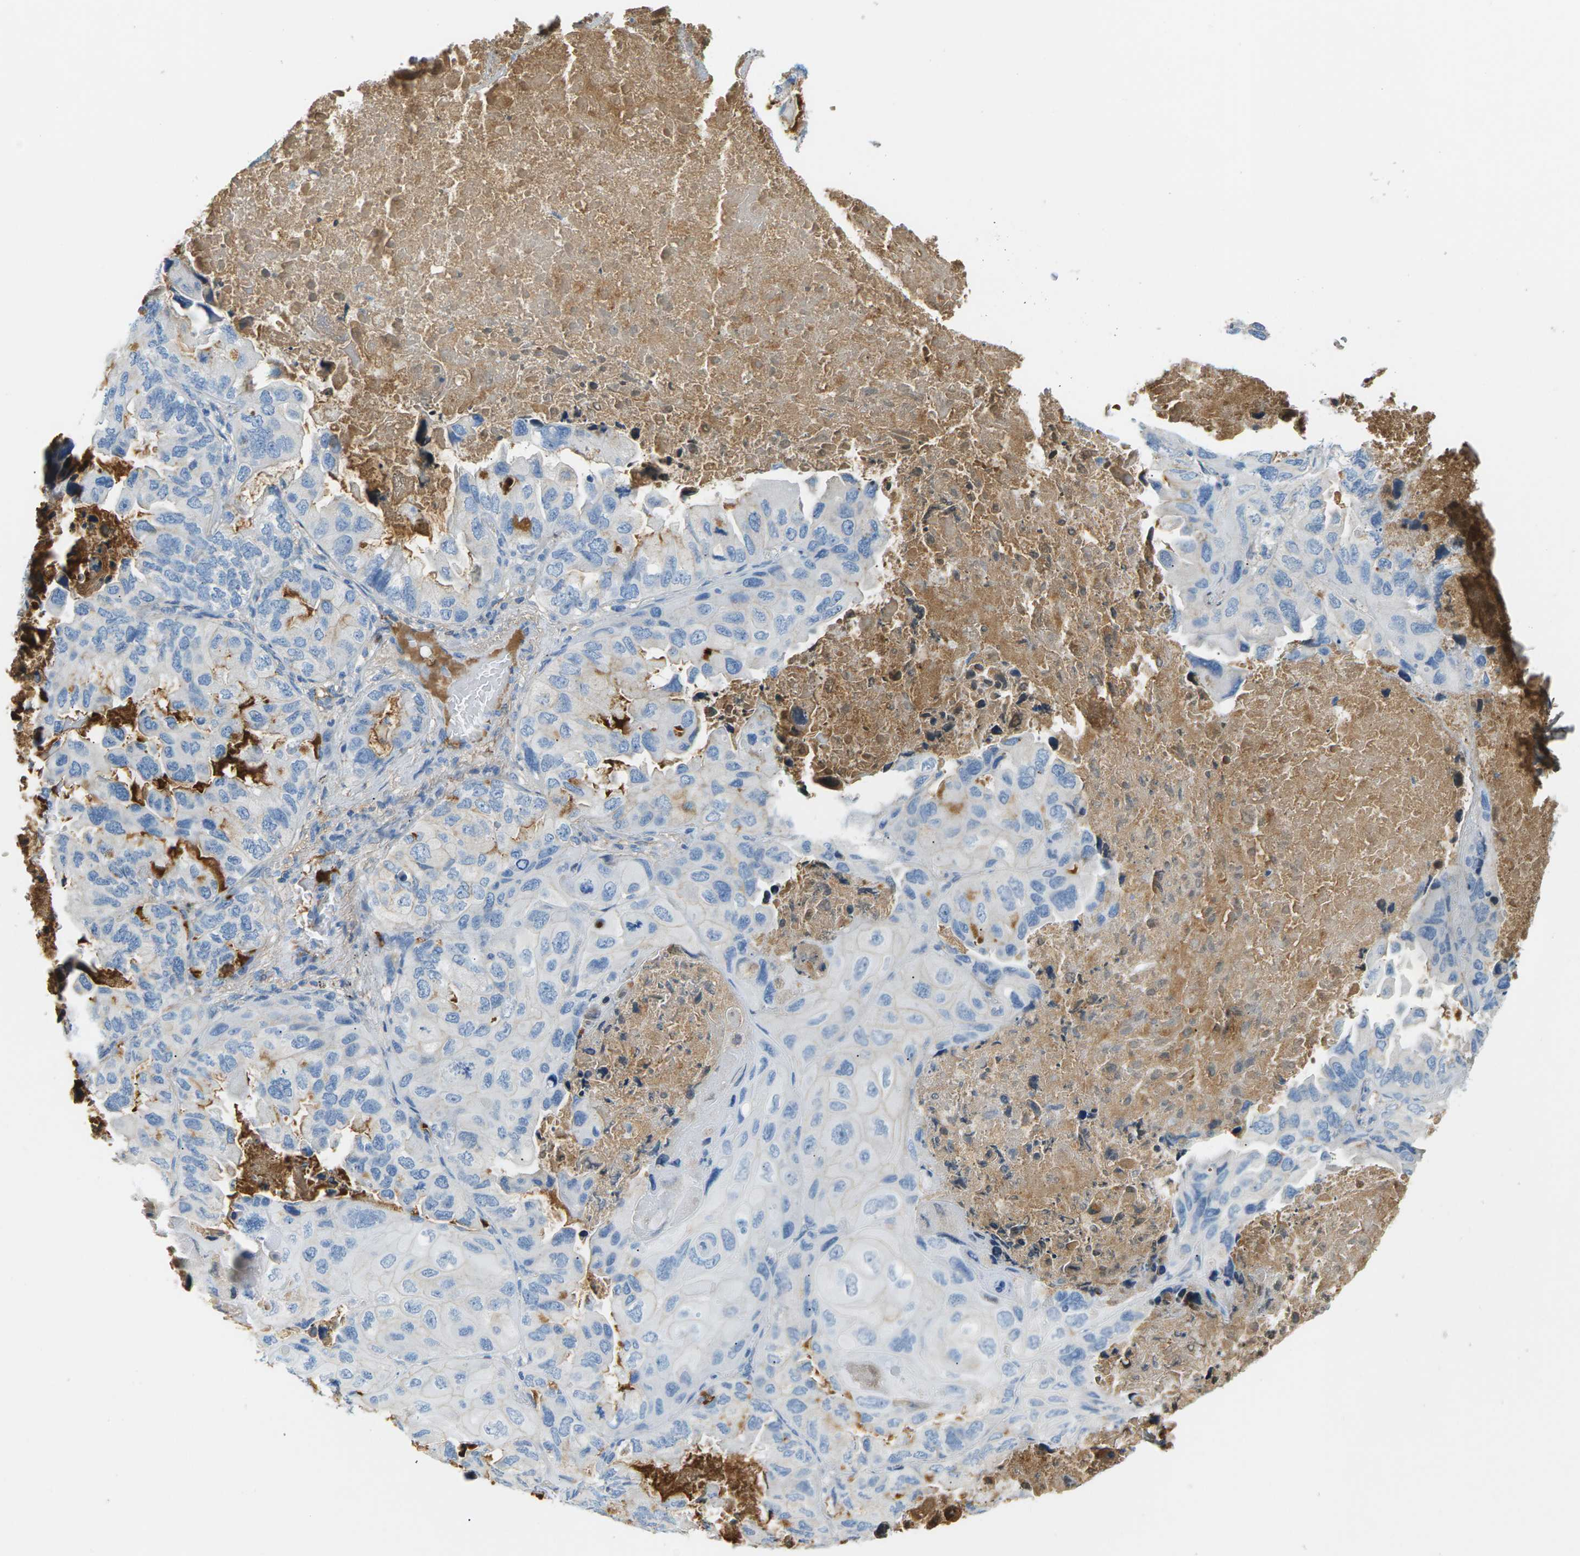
{"staining": {"intensity": "negative", "quantity": "none", "location": "none"}, "tissue": "lung cancer", "cell_type": "Tumor cells", "image_type": "cancer", "snomed": [{"axis": "morphology", "description": "Squamous cell carcinoma, NOS"}, {"axis": "topography", "description": "Lung"}], "caption": "Immunohistochemical staining of squamous cell carcinoma (lung) reveals no significant expression in tumor cells.", "gene": "CFI", "patient": {"sex": "female", "age": 73}}